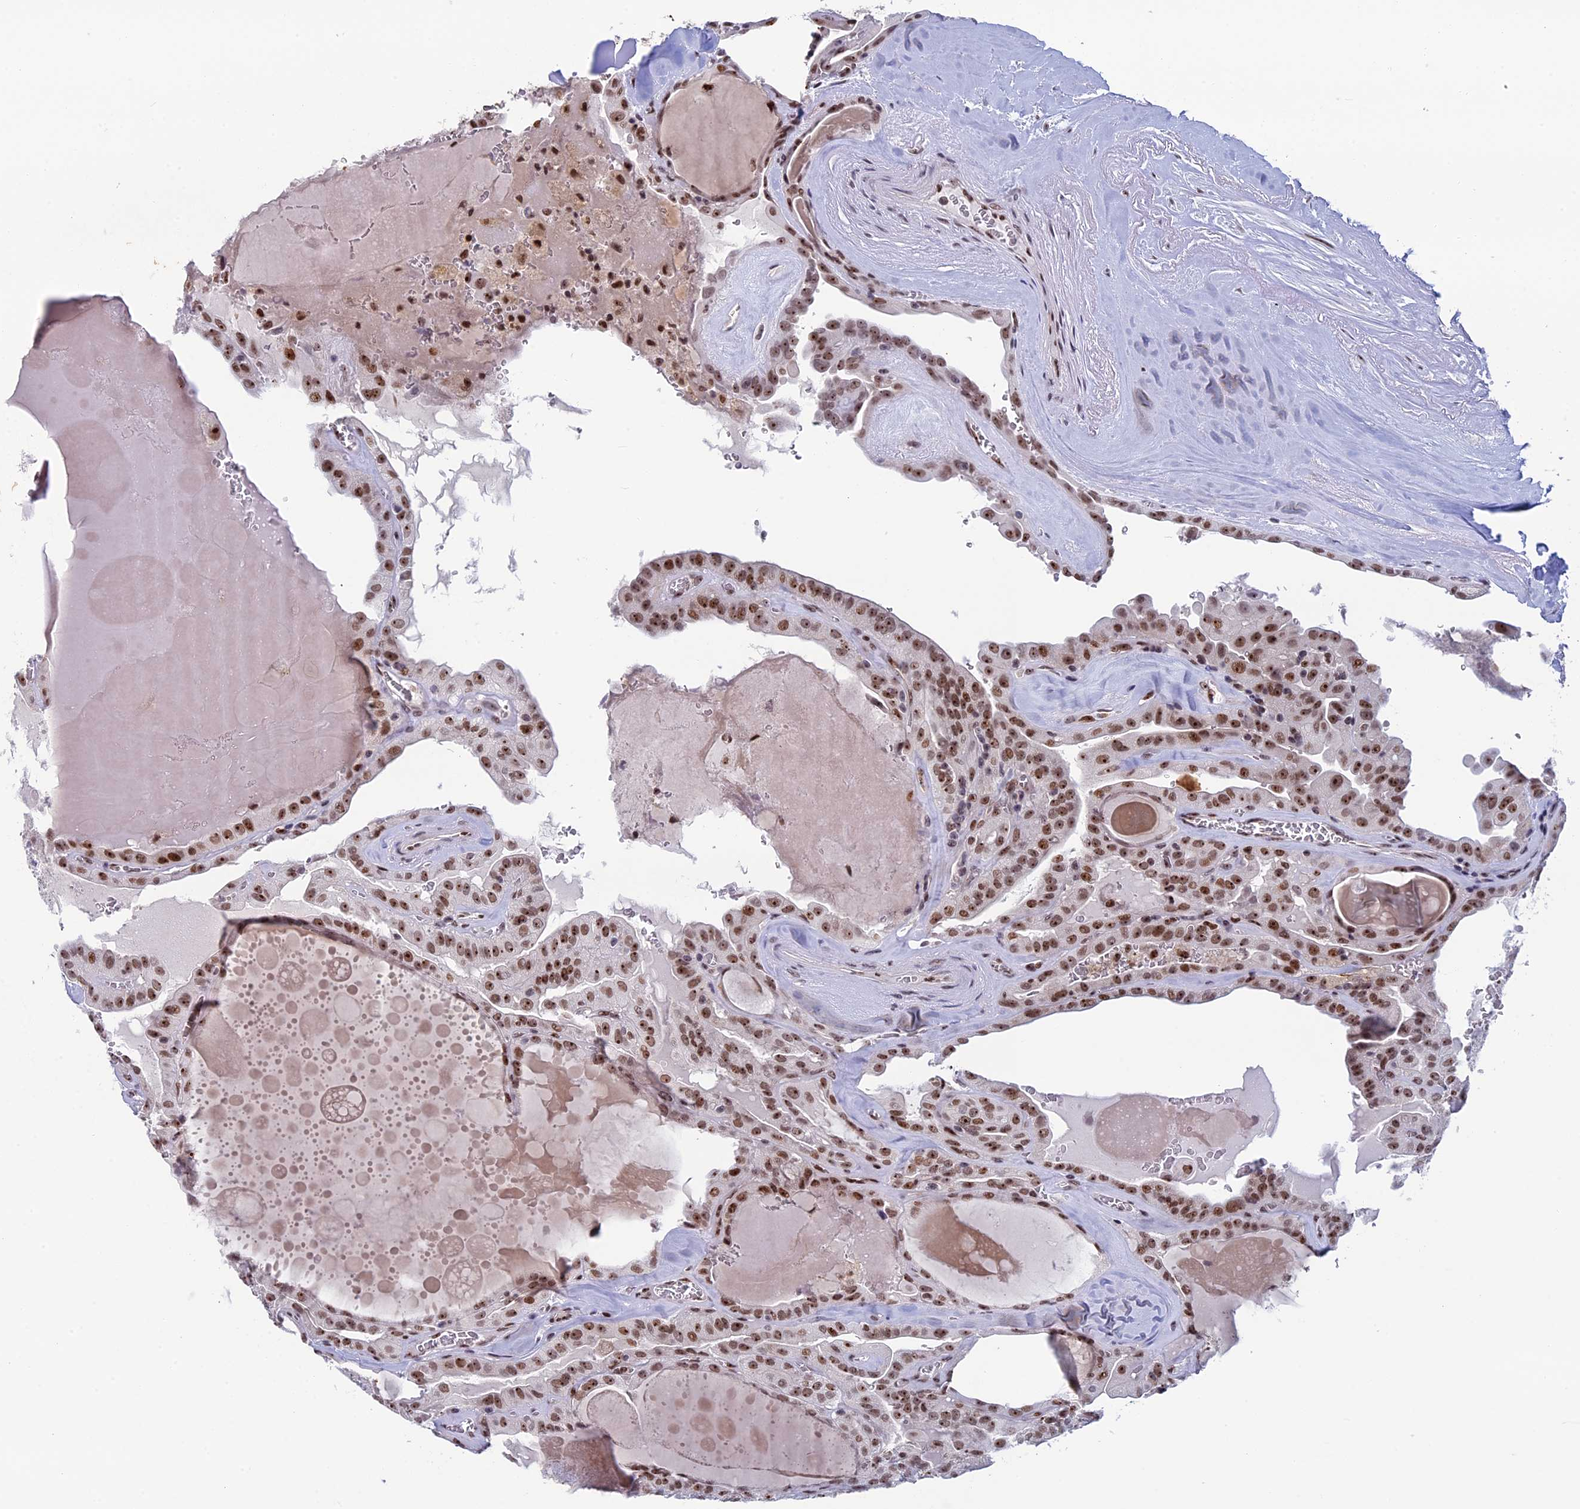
{"staining": {"intensity": "moderate", "quantity": ">75%", "location": "nuclear"}, "tissue": "thyroid cancer", "cell_type": "Tumor cells", "image_type": "cancer", "snomed": [{"axis": "morphology", "description": "Papillary adenocarcinoma, NOS"}, {"axis": "topography", "description": "Thyroid gland"}], "caption": "Tumor cells show medium levels of moderate nuclear positivity in approximately >75% of cells in human thyroid papillary adenocarcinoma.", "gene": "CCDC86", "patient": {"sex": "male", "age": 52}}